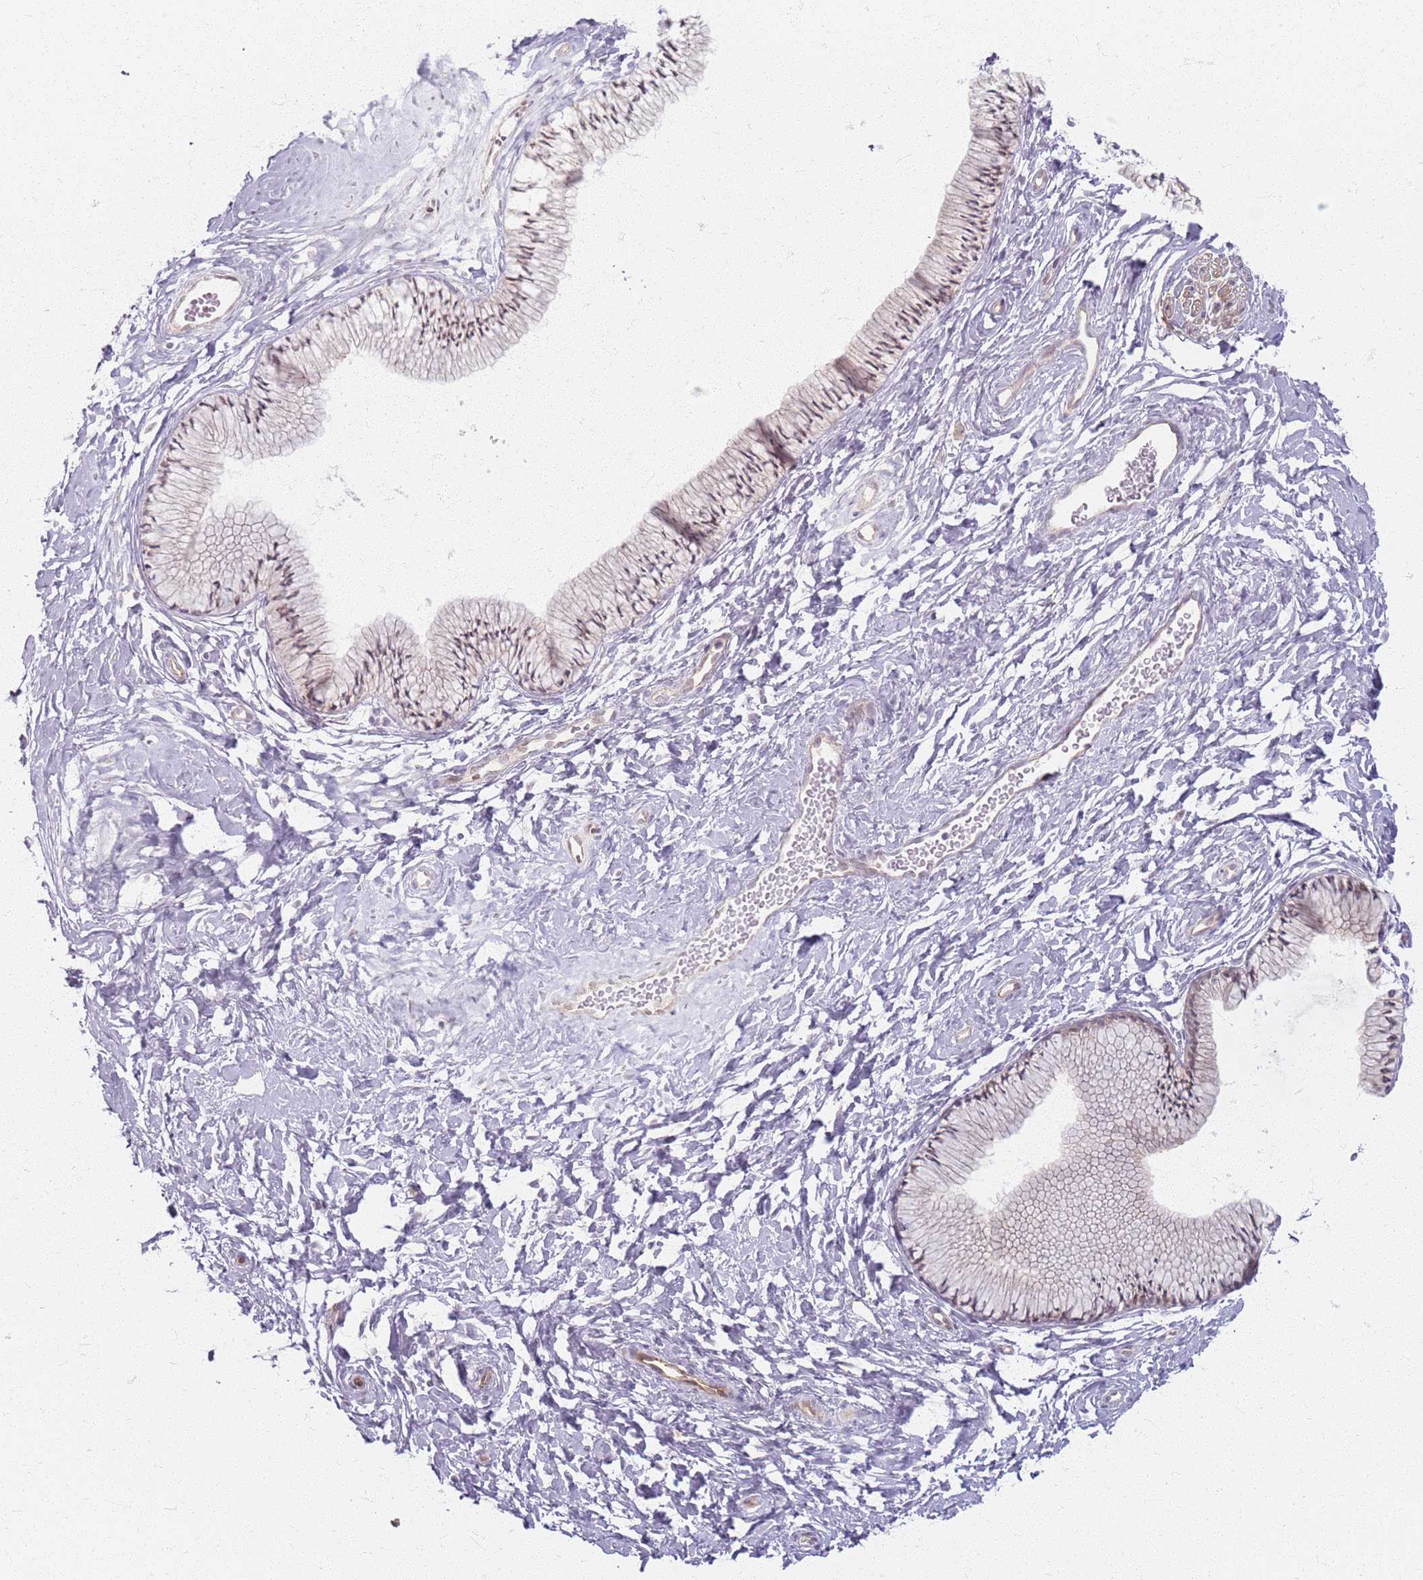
{"staining": {"intensity": "weak", "quantity": "25%-75%", "location": "nuclear"}, "tissue": "cervix", "cell_type": "Glandular cells", "image_type": "normal", "snomed": [{"axis": "morphology", "description": "Normal tissue, NOS"}, {"axis": "topography", "description": "Cervix"}], "caption": "IHC photomicrograph of unremarkable human cervix stained for a protein (brown), which shows low levels of weak nuclear positivity in approximately 25%-75% of glandular cells.", "gene": "KCNA5", "patient": {"sex": "female", "age": 33}}